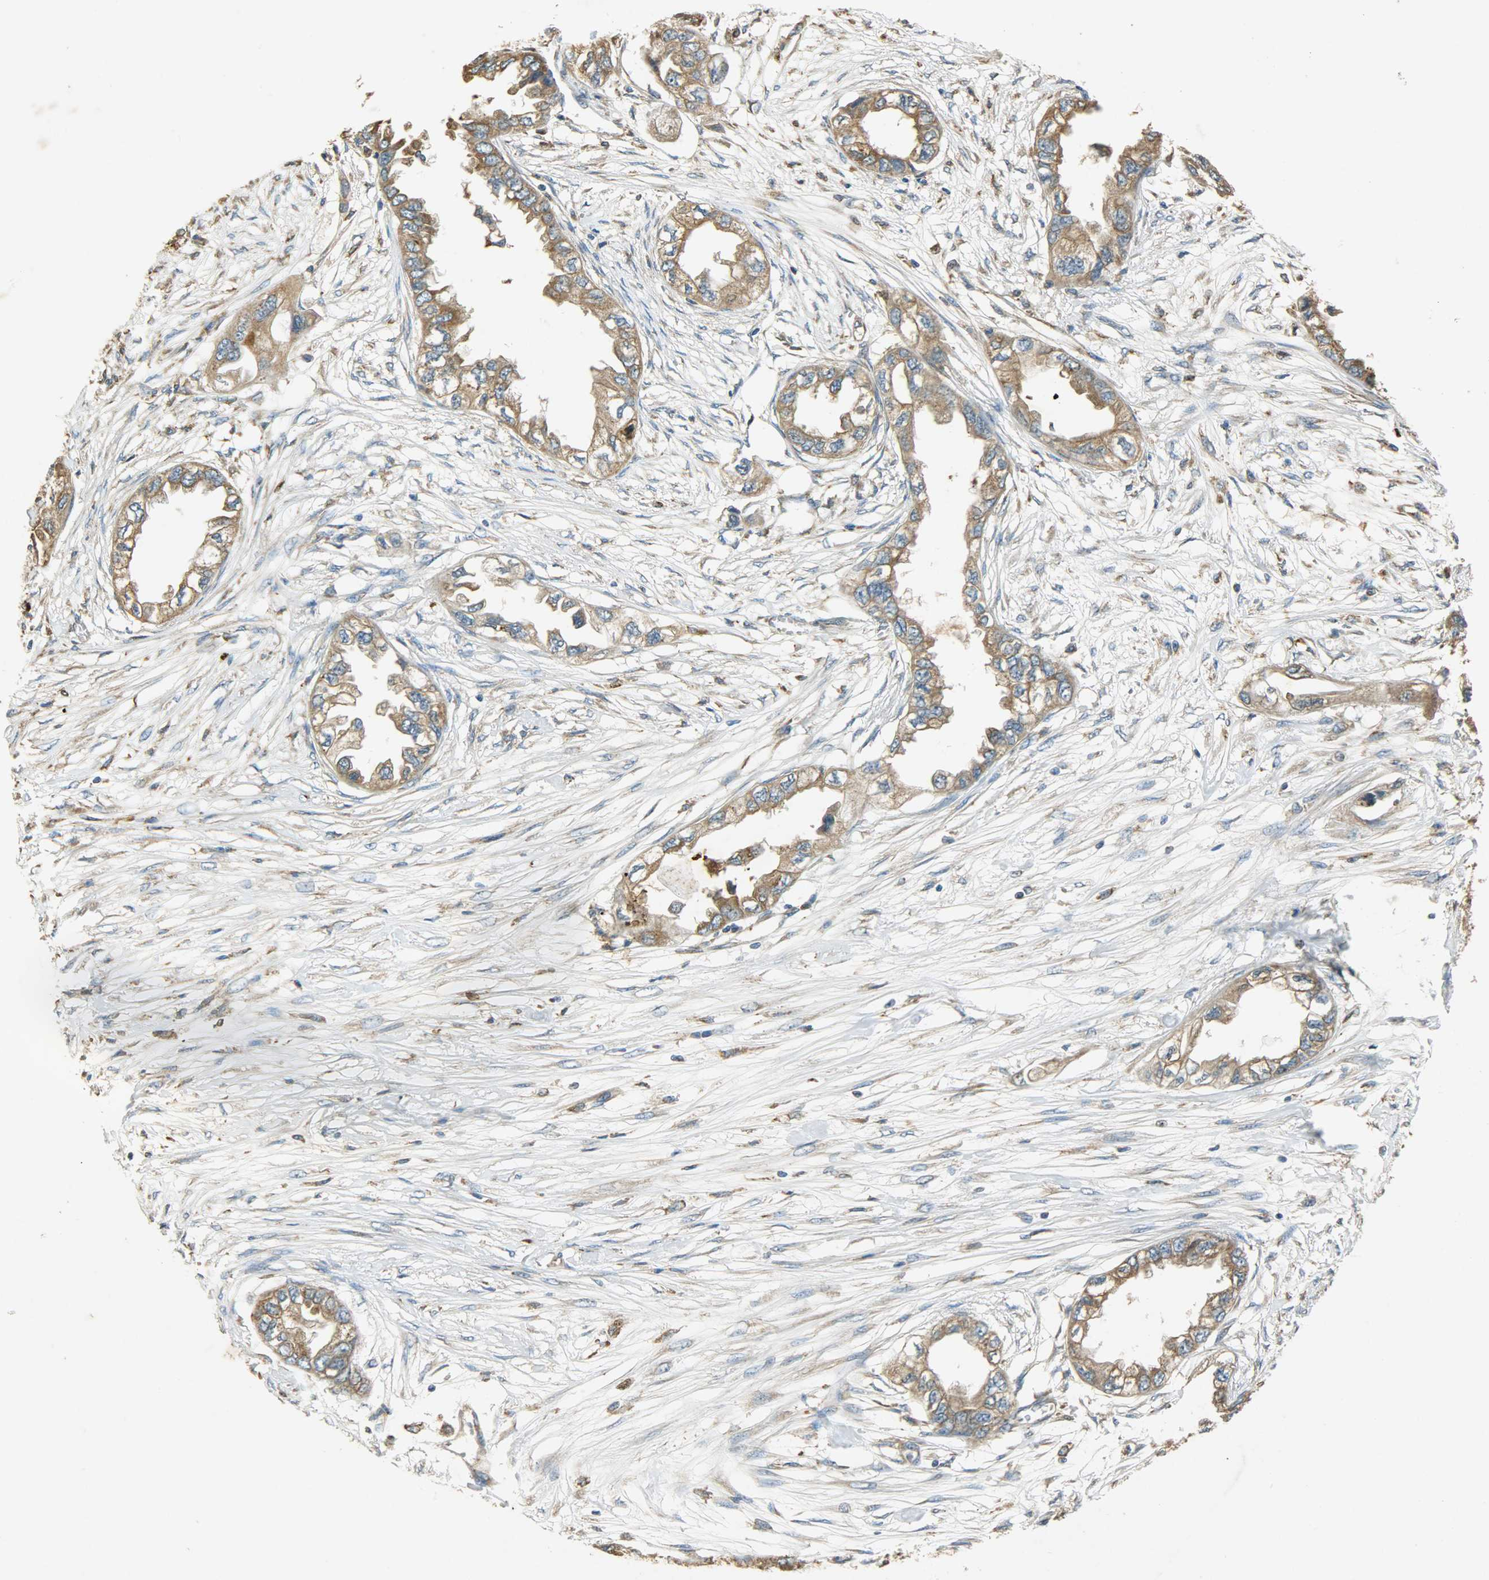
{"staining": {"intensity": "moderate", "quantity": ">75%", "location": "cytoplasmic/membranous"}, "tissue": "endometrial cancer", "cell_type": "Tumor cells", "image_type": "cancer", "snomed": [{"axis": "morphology", "description": "Adenocarcinoma, NOS"}, {"axis": "topography", "description": "Endometrium"}], "caption": "Endometrial cancer (adenocarcinoma) was stained to show a protein in brown. There is medium levels of moderate cytoplasmic/membranous expression in approximately >75% of tumor cells. (DAB (3,3'-diaminobenzidine) IHC with brightfield microscopy, high magnification).", "gene": "HSPA5", "patient": {"sex": "female", "age": 67}}